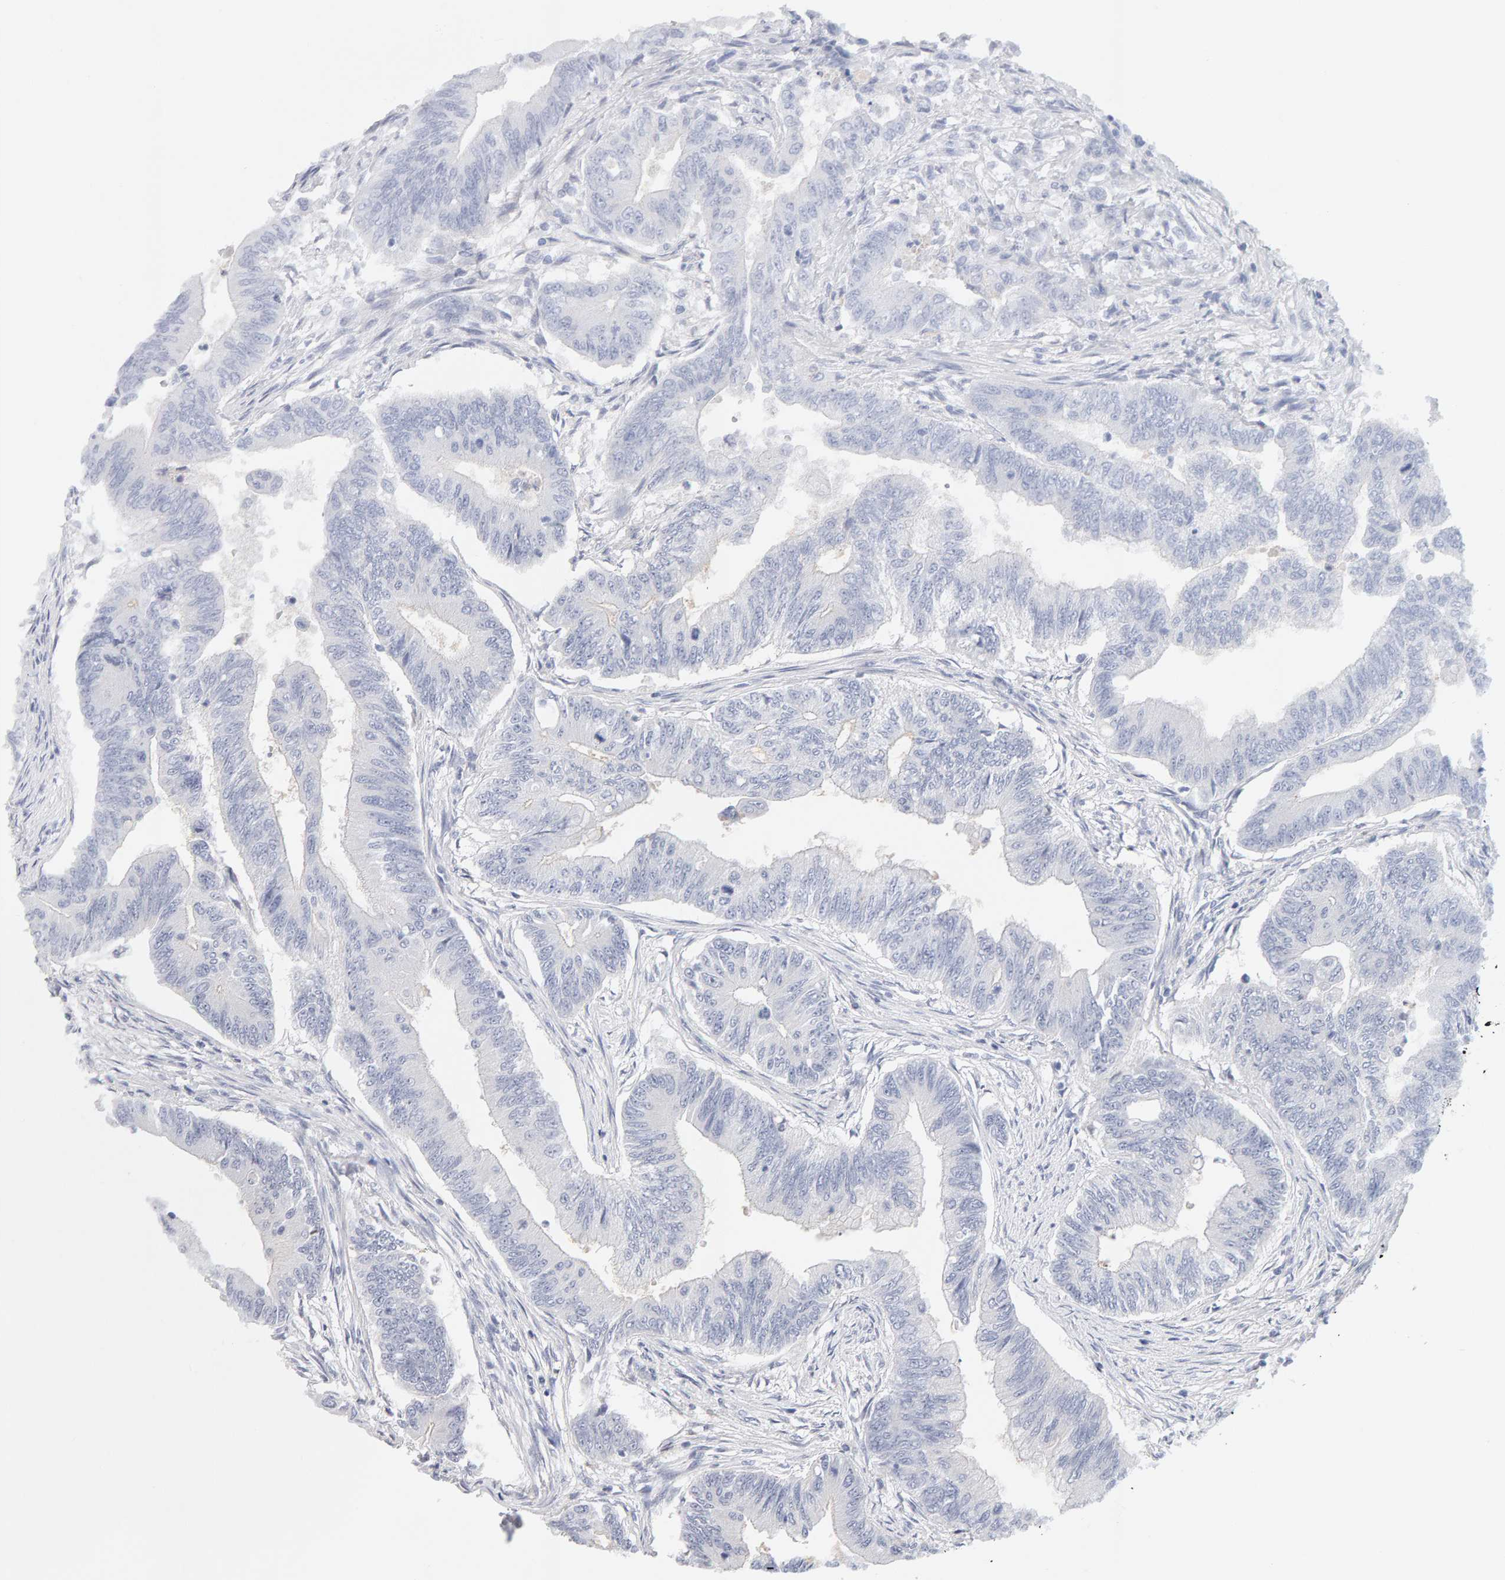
{"staining": {"intensity": "negative", "quantity": "none", "location": "none"}, "tissue": "colorectal cancer", "cell_type": "Tumor cells", "image_type": "cancer", "snomed": [{"axis": "morphology", "description": "Adenoma, NOS"}, {"axis": "morphology", "description": "Adenocarcinoma, NOS"}, {"axis": "topography", "description": "Colon"}], "caption": "Colorectal cancer was stained to show a protein in brown. There is no significant positivity in tumor cells.", "gene": "METRNL", "patient": {"sex": "male", "age": 79}}